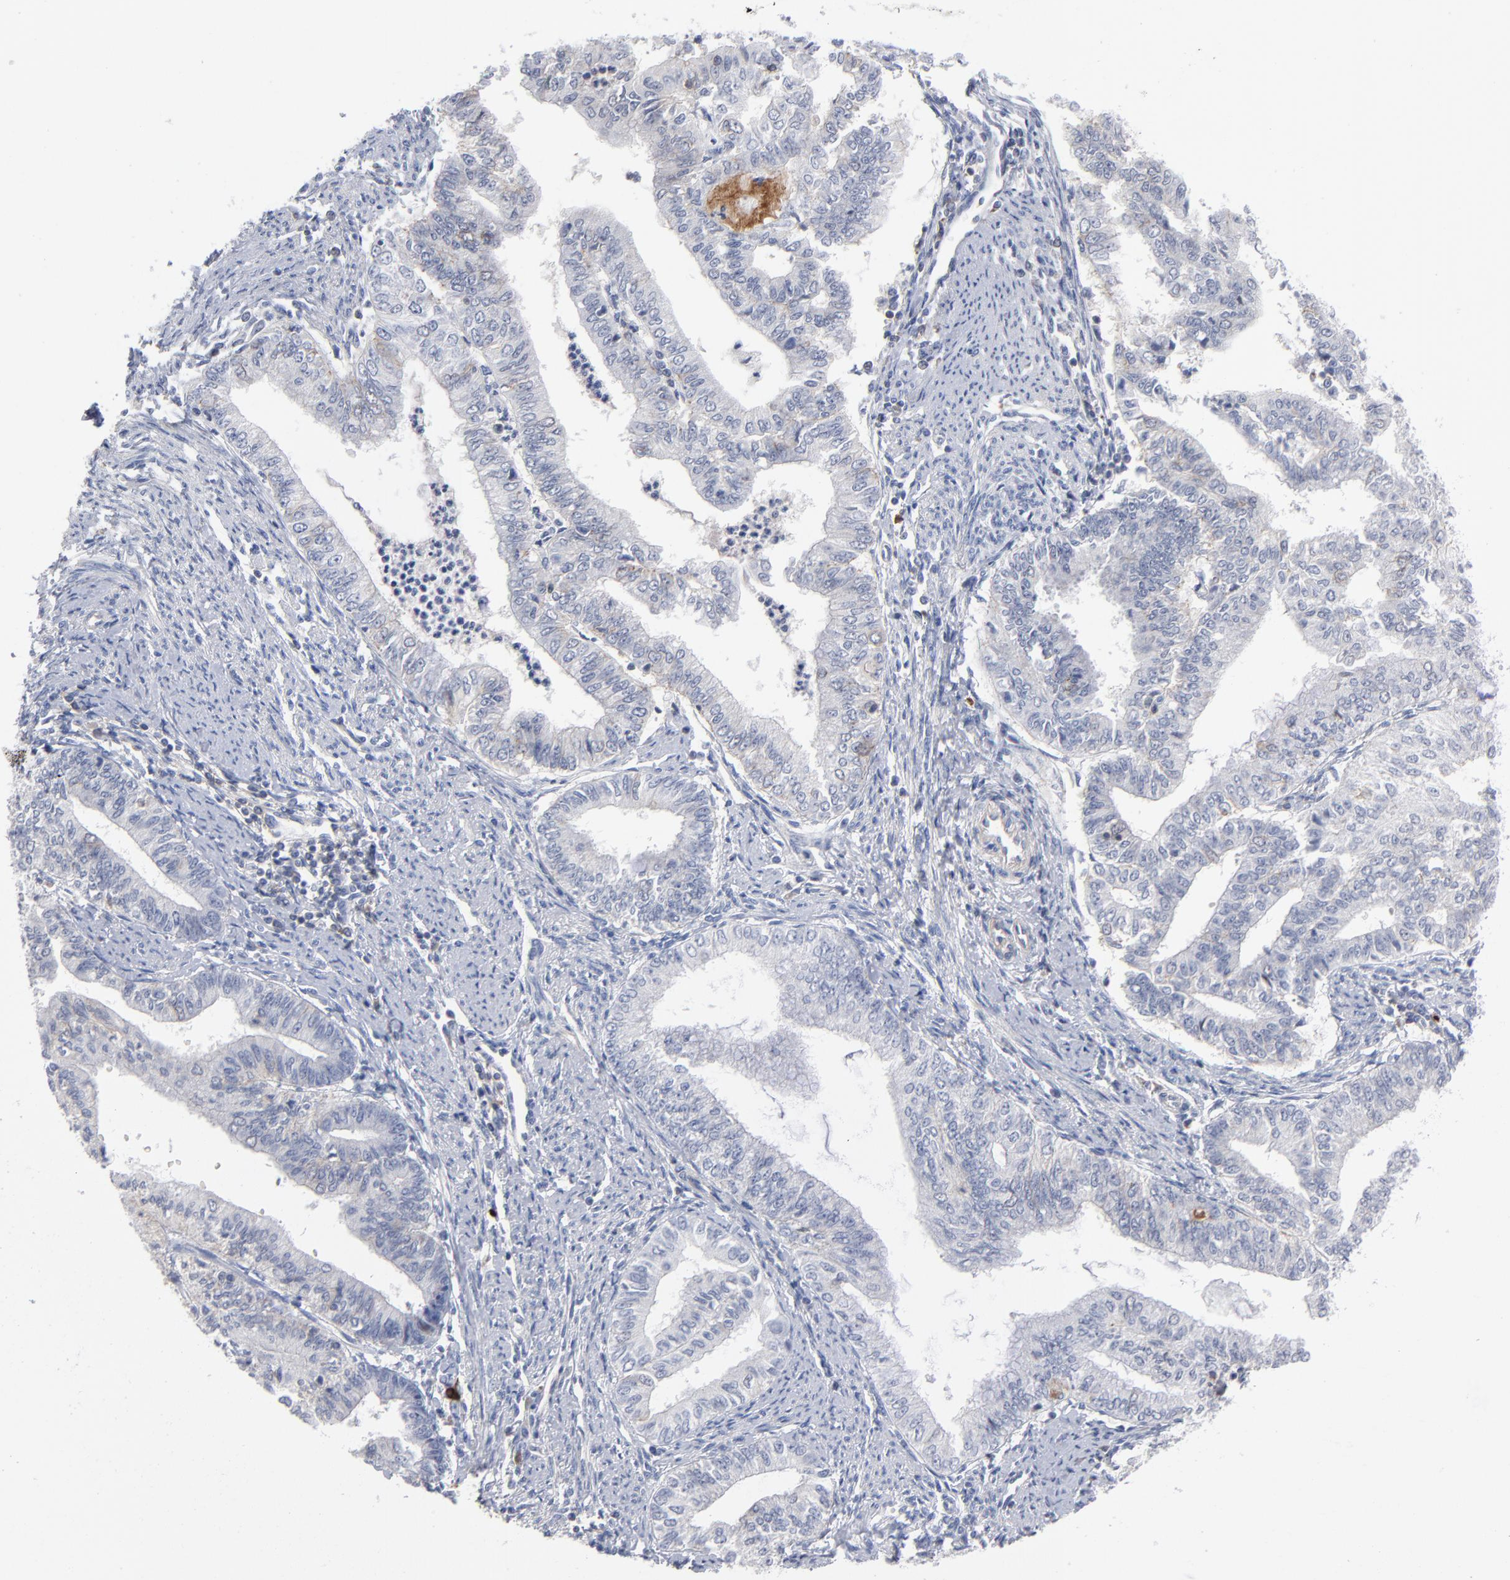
{"staining": {"intensity": "negative", "quantity": "none", "location": "none"}, "tissue": "endometrial cancer", "cell_type": "Tumor cells", "image_type": "cancer", "snomed": [{"axis": "morphology", "description": "Adenocarcinoma, NOS"}, {"axis": "topography", "description": "Endometrium"}], "caption": "A photomicrograph of endometrial cancer (adenocarcinoma) stained for a protein reveals no brown staining in tumor cells.", "gene": "PDLIM2", "patient": {"sex": "female", "age": 66}}